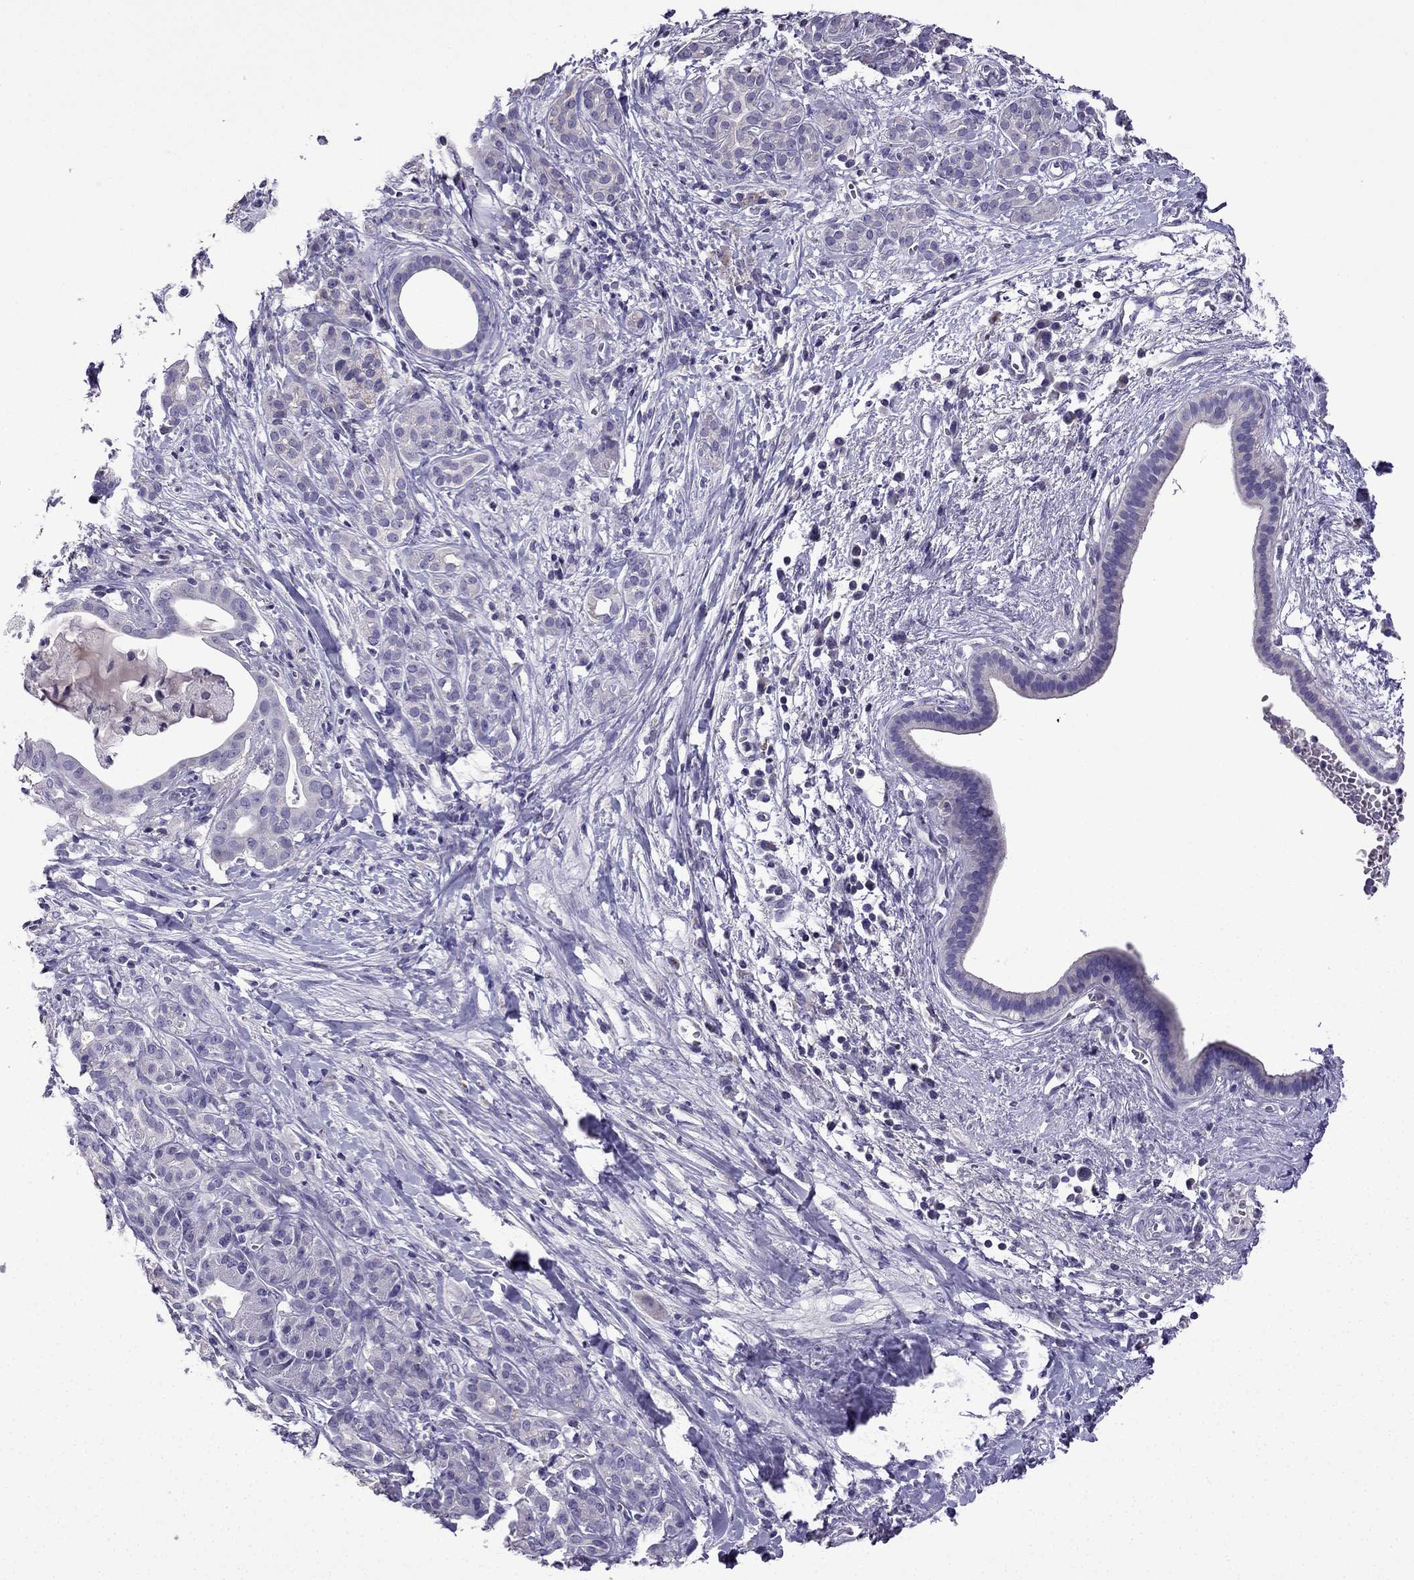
{"staining": {"intensity": "negative", "quantity": "none", "location": "none"}, "tissue": "pancreatic cancer", "cell_type": "Tumor cells", "image_type": "cancer", "snomed": [{"axis": "morphology", "description": "Adenocarcinoma, NOS"}, {"axis": "topography", "description": "Pancreas"}], "caption": "Immunohistochemical staining of pancreatic adenocarcinoma reveals no significant staining in tumor cells. The staining was performed using DAB to visualize the protein expression in brown, while the nuclei were stained in blue with hematoxylin (Magnification: 20x).", "gene": "TTN", "patient": {"sex": "male", "age": 61}}